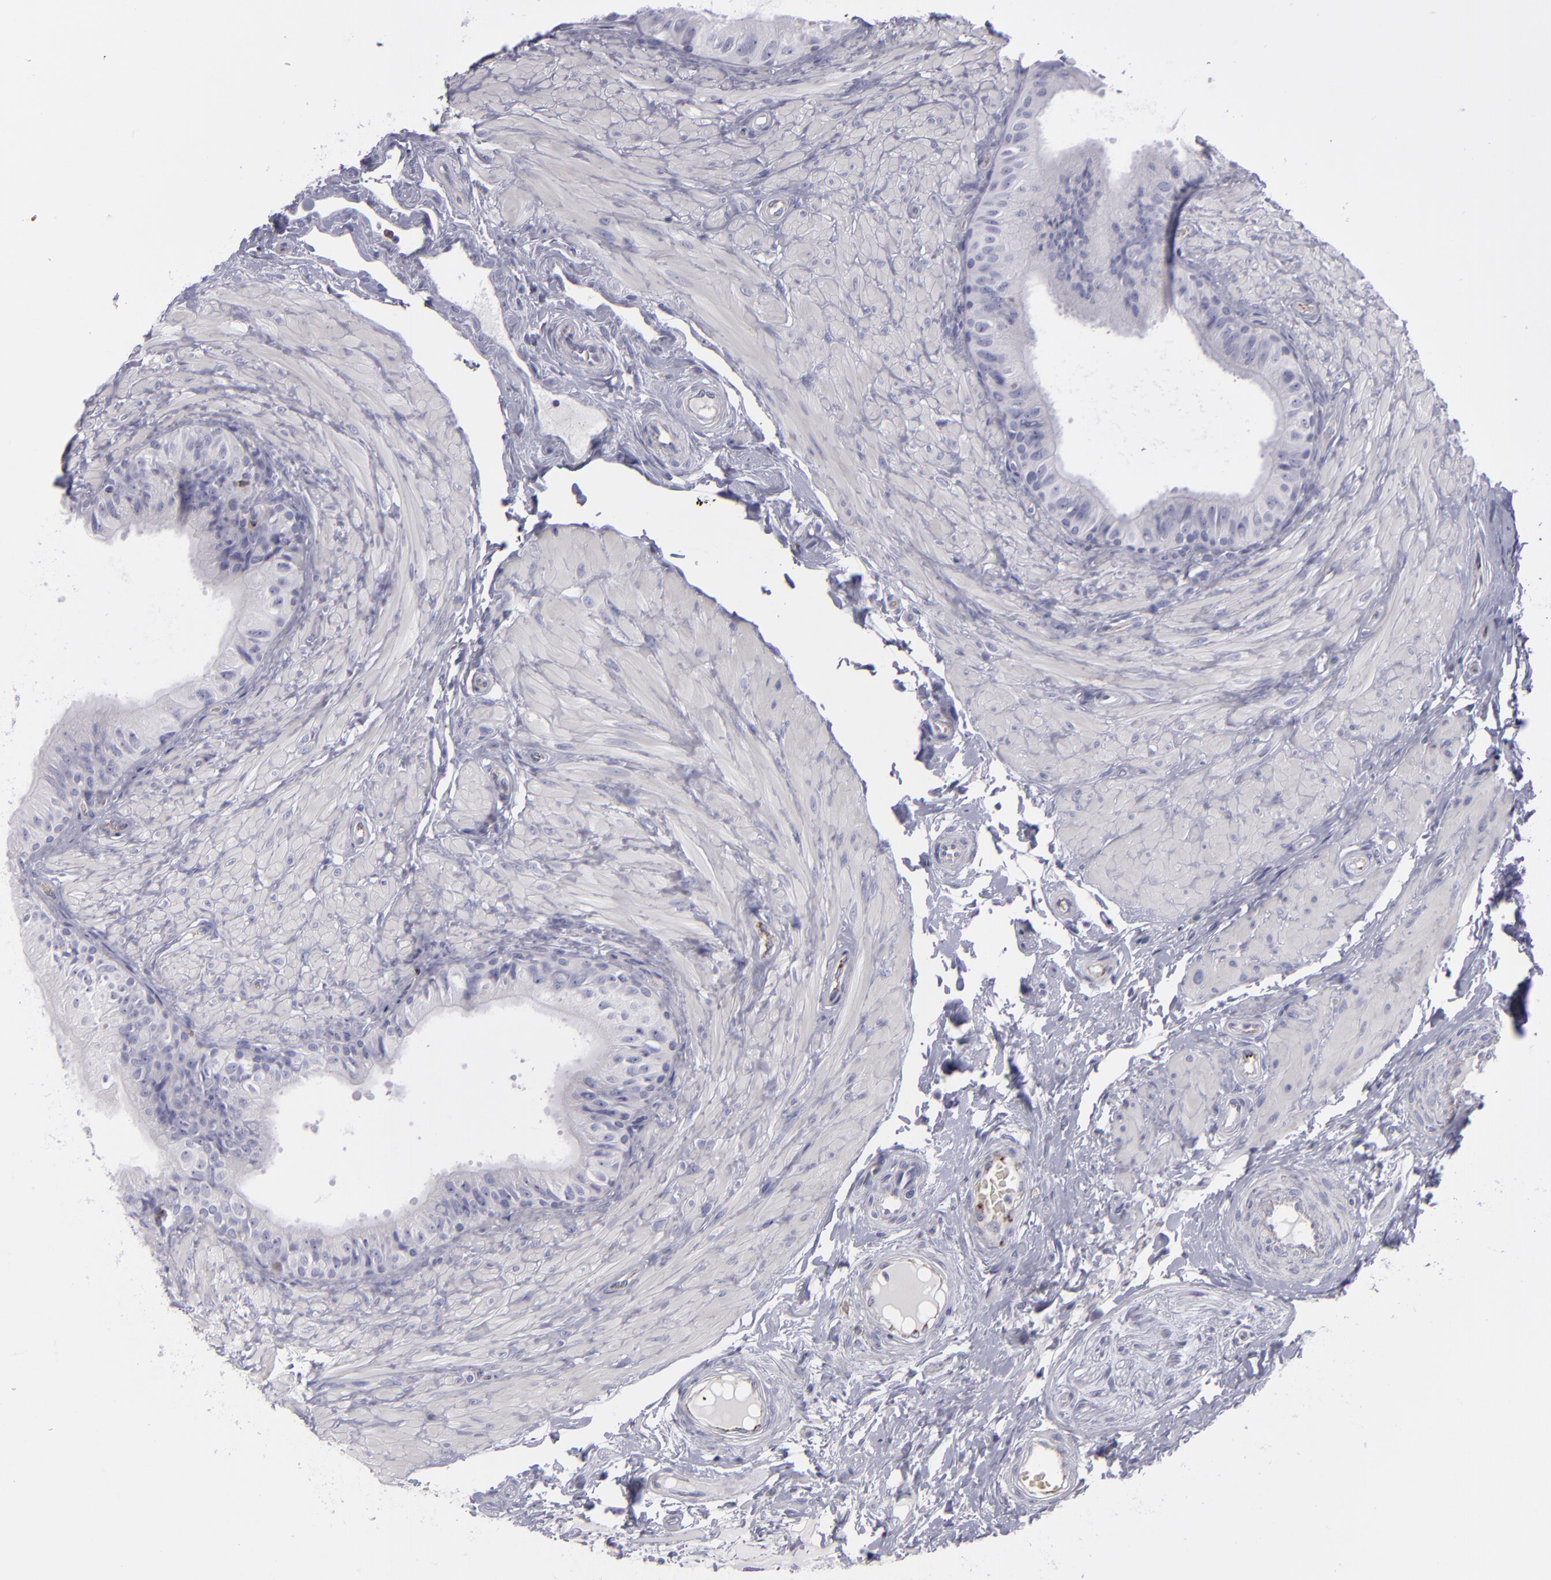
{"staining": {"intensity": "negative", "quantity": "none", "location": "none"}, "tissue": "epididymis", "cell_type": "Glandular cells", "image_type": "normal", "snomed": [{"axis": "morphology", "description": "Normal tissue, NOS"}, {"axis": "topography", "description": "Epididymis"}], "caption": "IHC photomicrograph of unremarkable epididymis: human epididymis stained with DAB (3,3'-diaminobenzidine) demonstrates no significant protein positivity in glandular cells.", "gene": "CD27", "patient": {"sex": "male", "age": 68}}